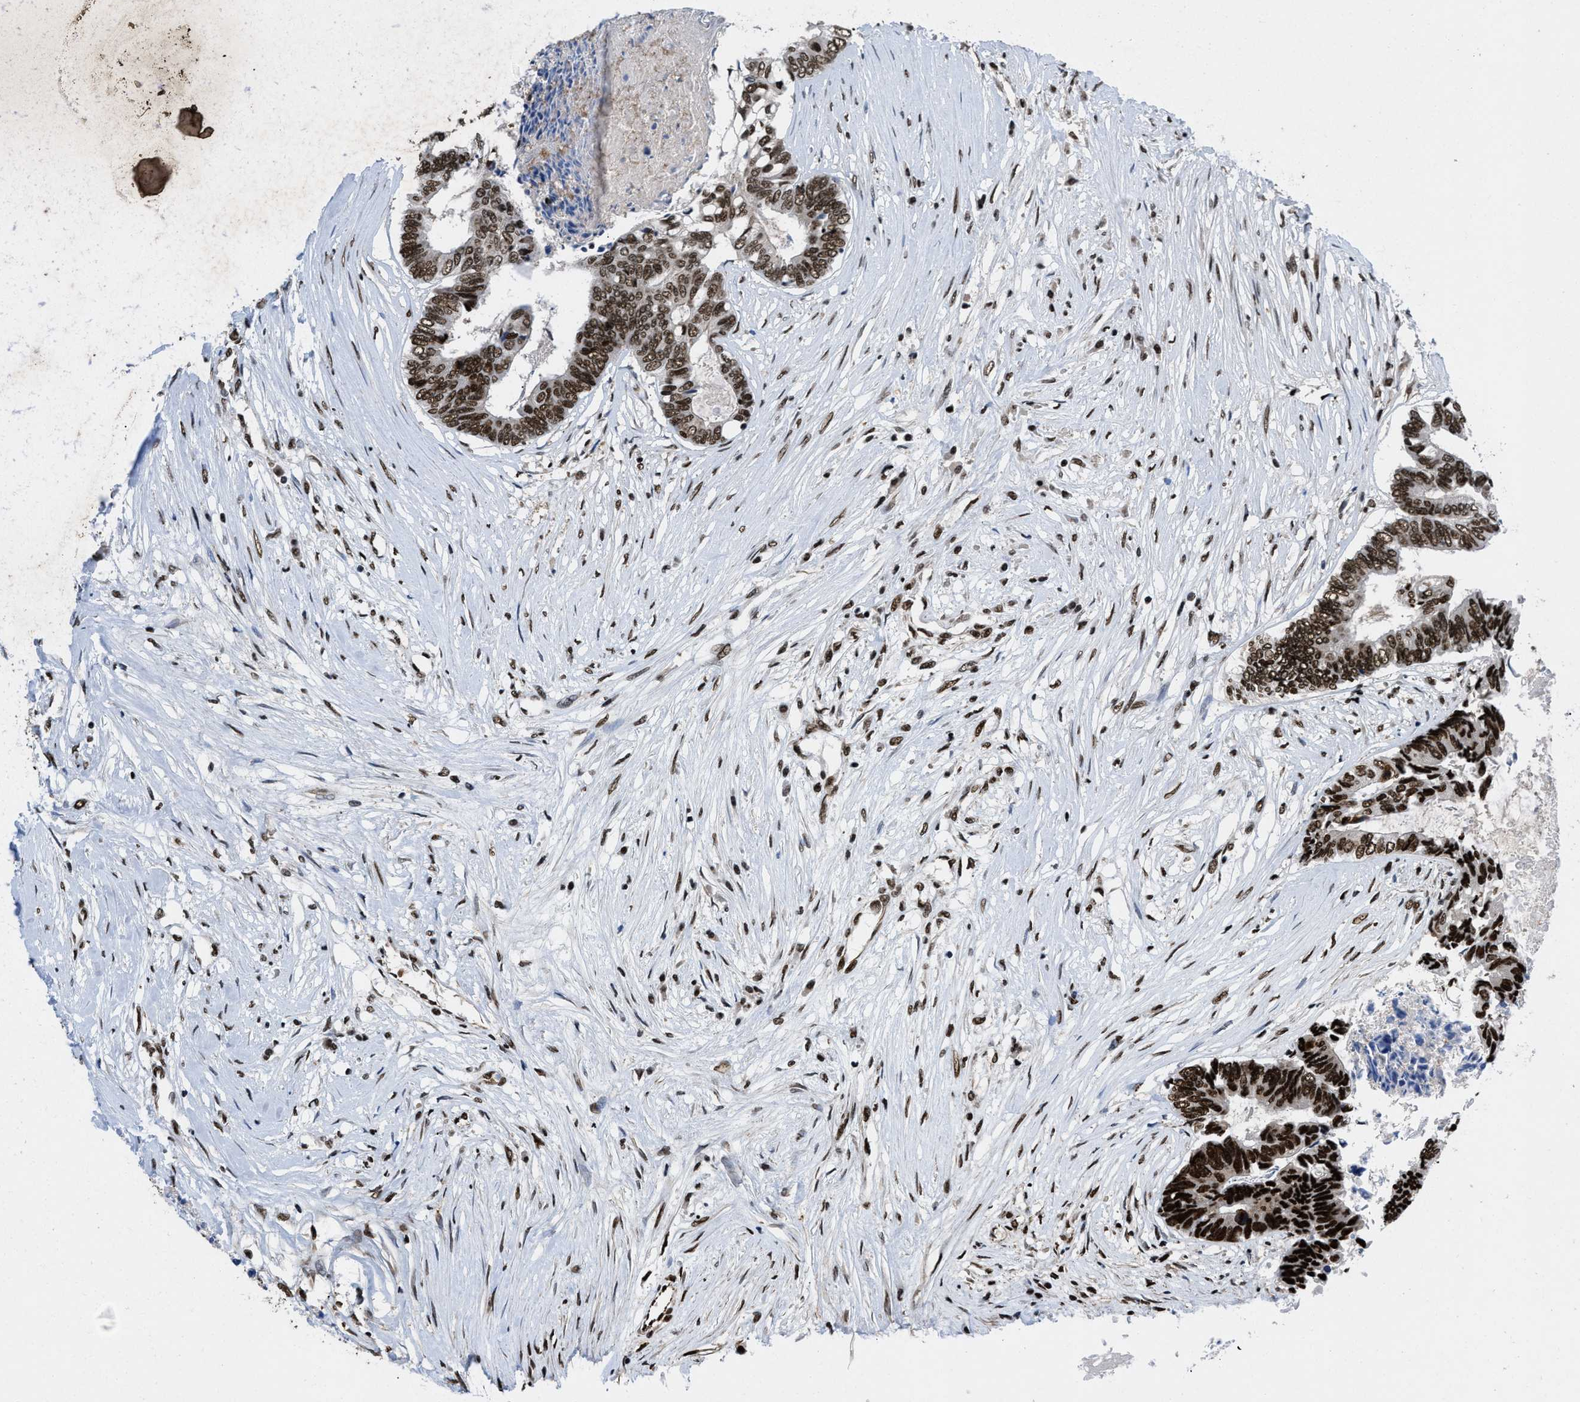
{"staining": {"intensity": "strong", "quantity": ">75%", "location": "nuclear"}, "tissue": "colorectal cancer", "cell_type": "Tumor cells", "image_type": "cancer", "snomed": [{"axis": "morphology", "description": "Adenocarcinoma, NOS"}, {"axis": "topography", "description": "Rectum"}], "caption": "A high amount of strong nuclear staining is present in approximately >75% of tumor cells in colorectal adenocarcinoma tissue. The staining was performed using DAB (3,3'-diaminobenzidine) to visualize the protein expression in brown, while the nuclei were stained in blue with hematoxylin (Magnification: 20x).", "gene": "SAFB", "patient": {"sex": "male", "age": 63}}